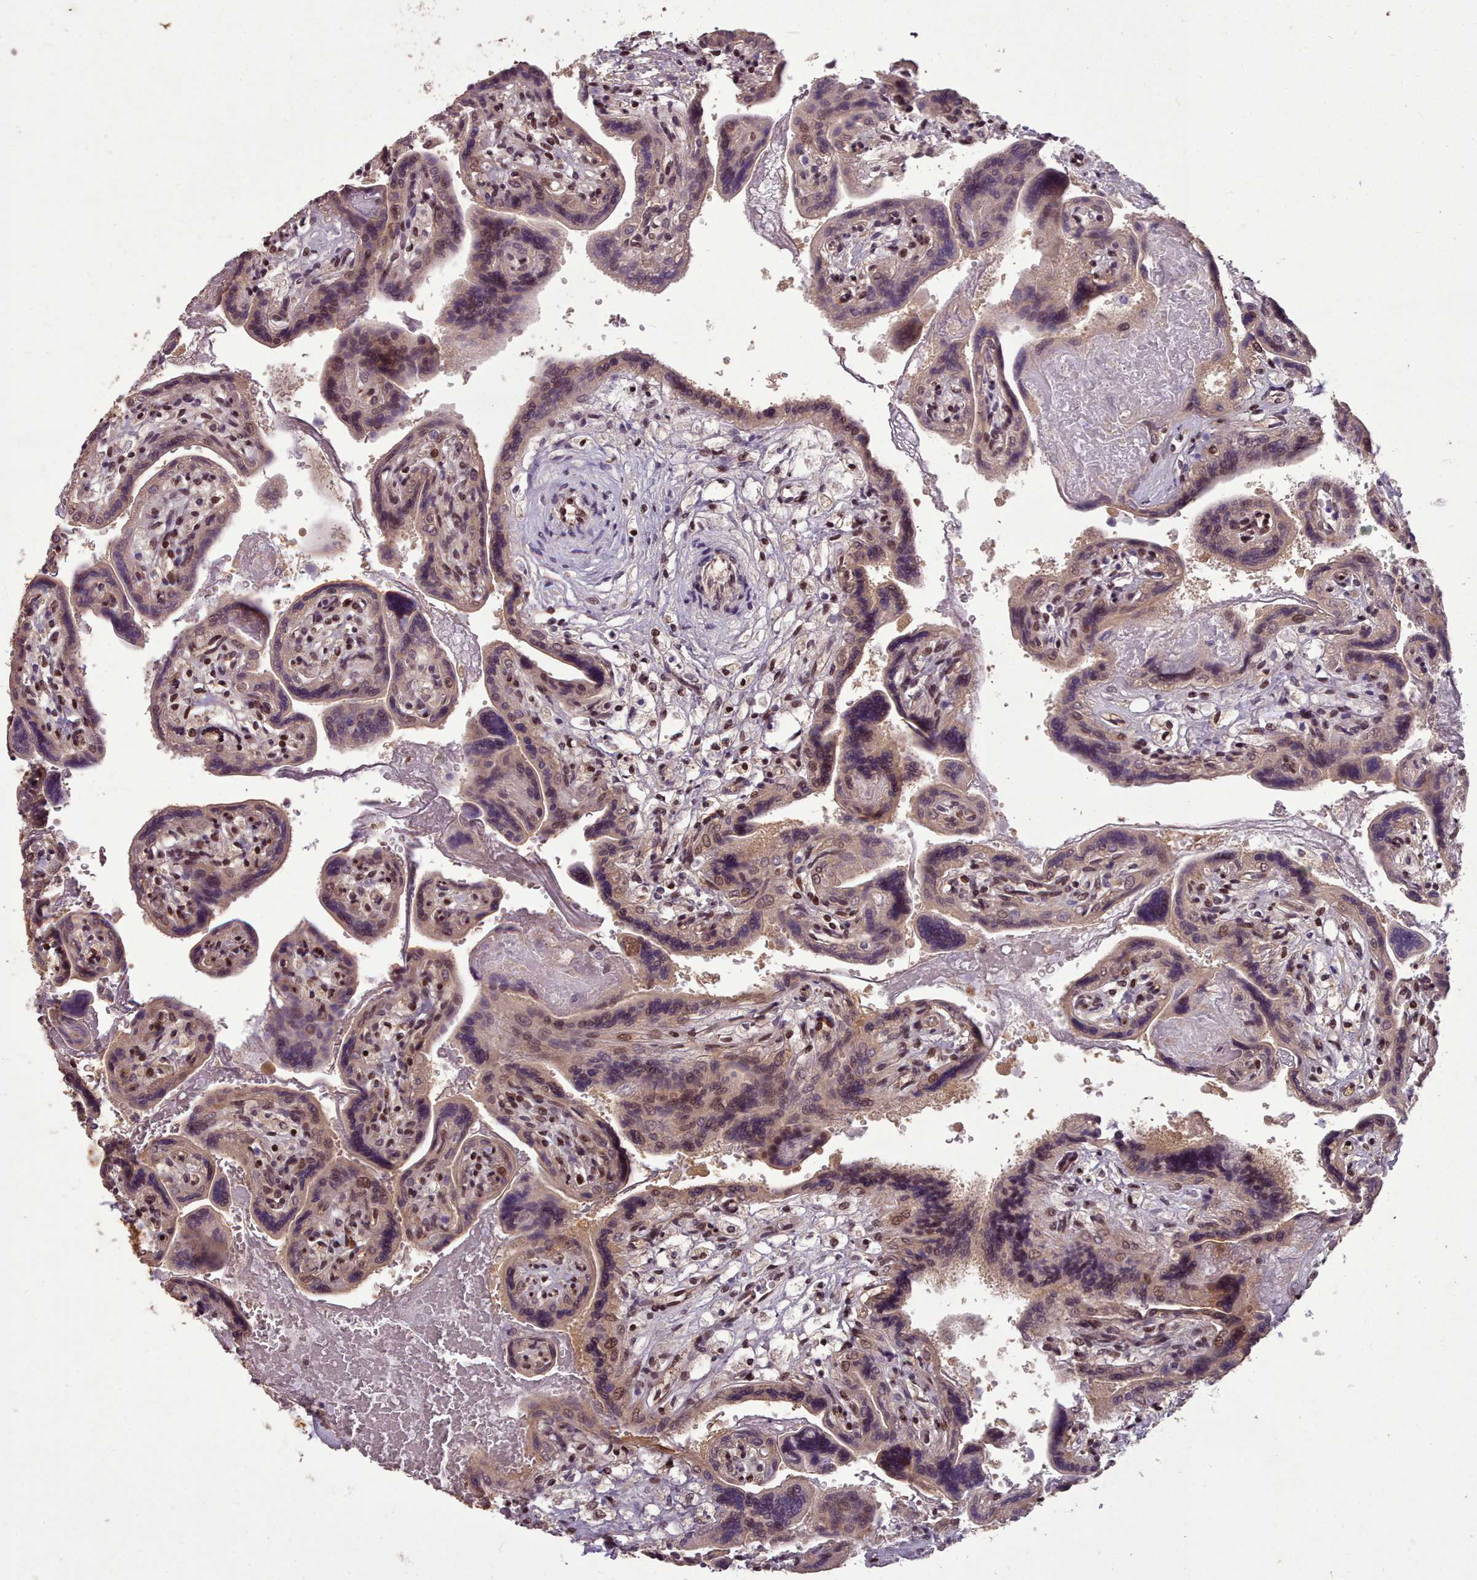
{"staining": {"intensity": "moderate", "quantity": ">75%", "location": "nuclear"}, "tissue": "placenta", "cell_type": "Decidual cells", "image_type": "normal", "snomed": [{"axis": "morphology", "description": "Normal tissue, NOS"}, {"axis": "topography", "description": "Placenta"}], "caption": "Immunohistochemical staining of unremarkable human placenta displays >75% levels of moderate nuclear protein staining in about >75% of decidual cells.", "gene": "ENSA", "patient": {"sex": "female", "age": 37}}